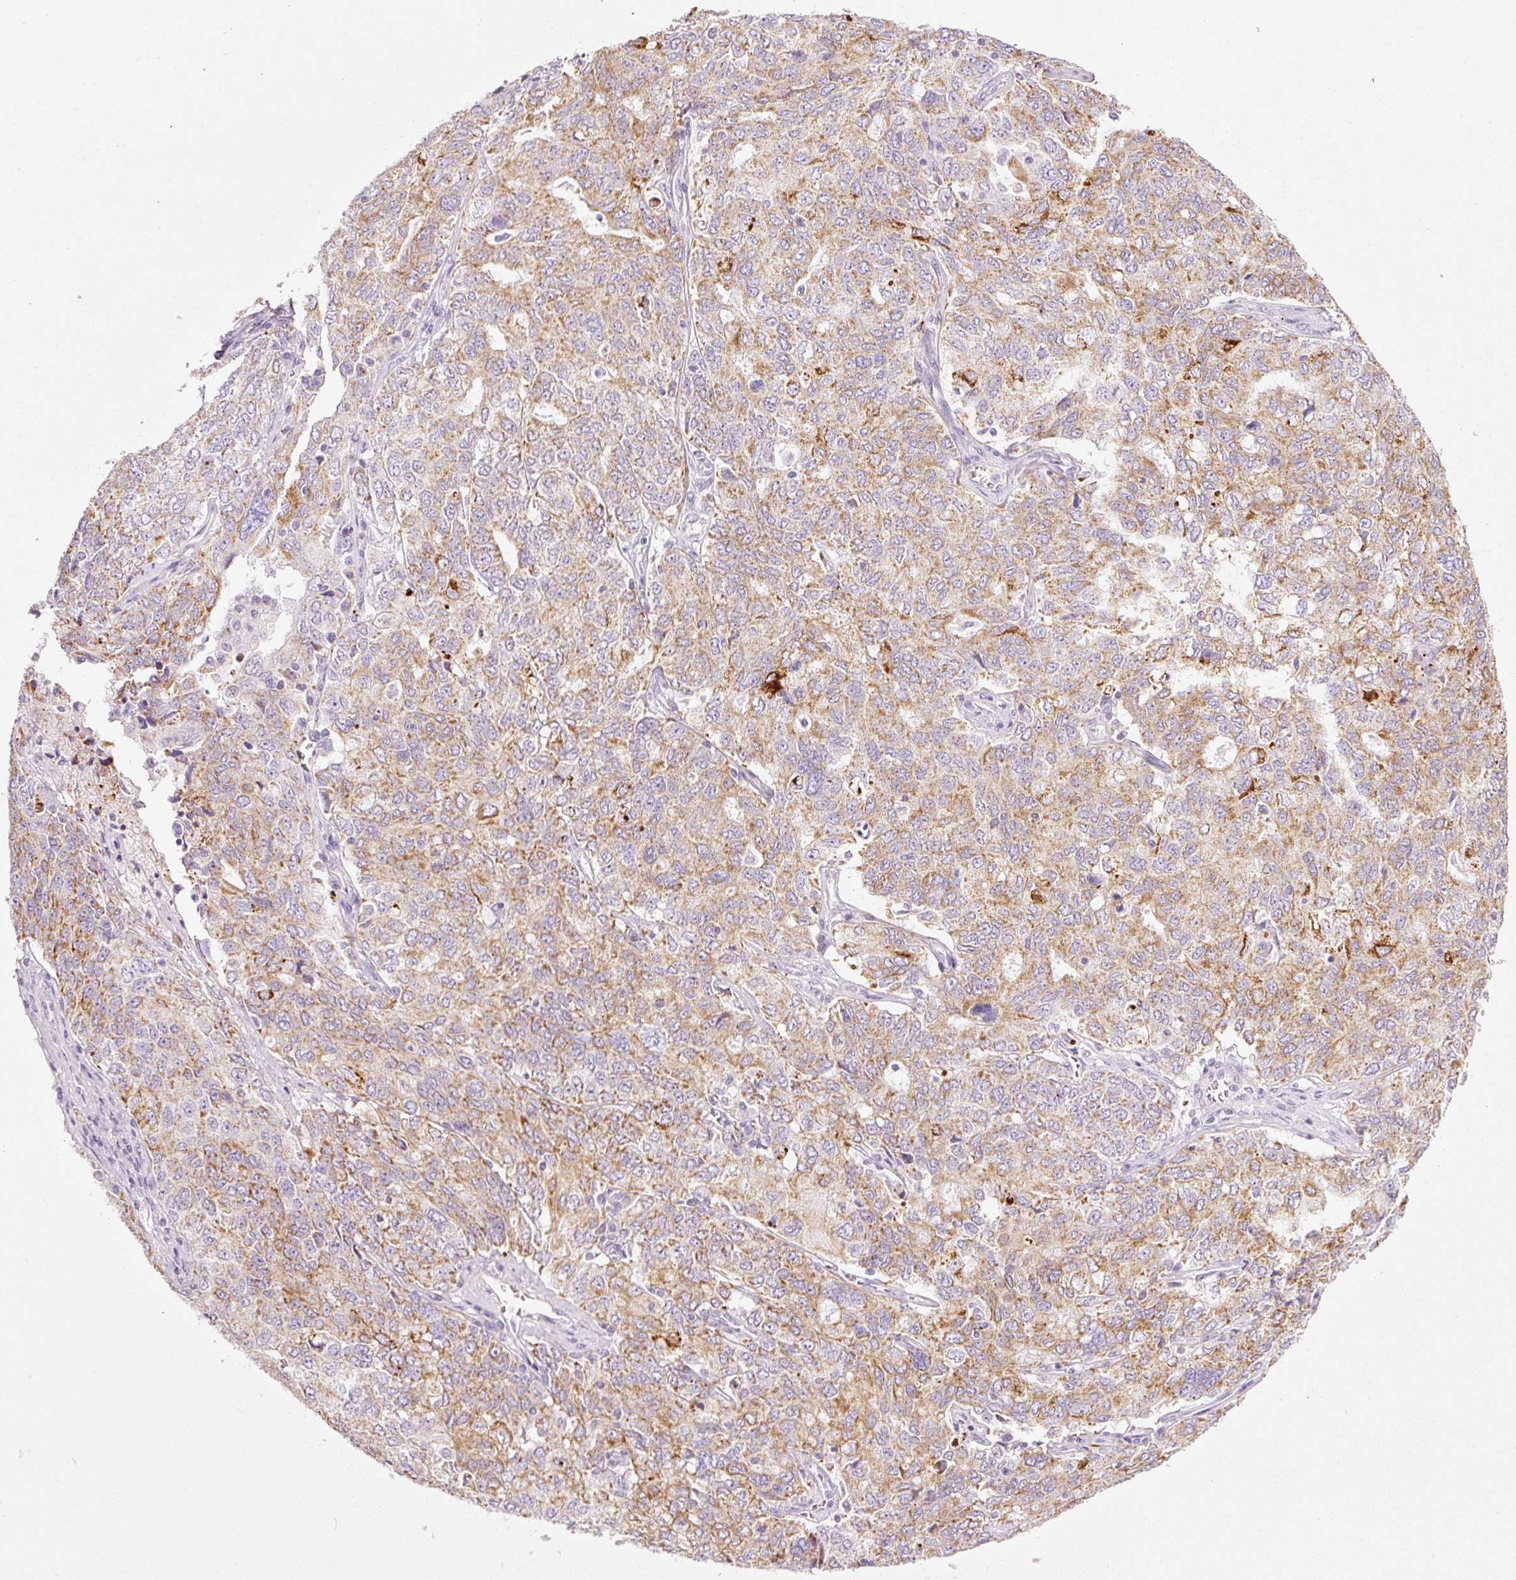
{"staining": {"intensity": "moderate", "quantity": ">75%", "location": "cytoplasmic/membranous"}, "tissue": "ovarian cancer", "cell_type": "Tumor cells", "image_type": "cancer", "snomed": [{"axis": "morphology", "description": "Carcinoma, endometroid"}, {"axis": "topography", "description": "Ovary"}], "caption": "Immunohistochemical staining of human ovarian cancer demonstrates medium levels of moderate cytoplasmic/membranous positivity in approximately >75% of tumor cells.", "gene": "CARD16", "patient": {"sex": "female", "age": 62}}